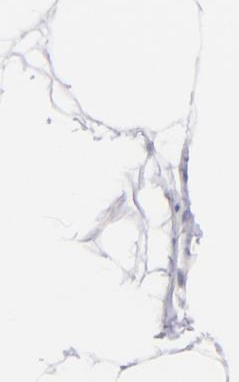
{"staining": {"intensity": "negative", "quantity": "none", "location": "none"}, "tissue": "adipose tissue", "cell_type": "Adipocytes", "image_type": "normal", "snomed": [{"axis": "morphology", "description": "Normal tissue, NOS"}, {"axis": "topography", "description": "Breast"}], "caption": "This is an IHC histopathology image of benign human adipose tissue. There is no positivity in adipocytes.", "gene": "NCF2", "patient": {"sex": "female", "age": 22}}